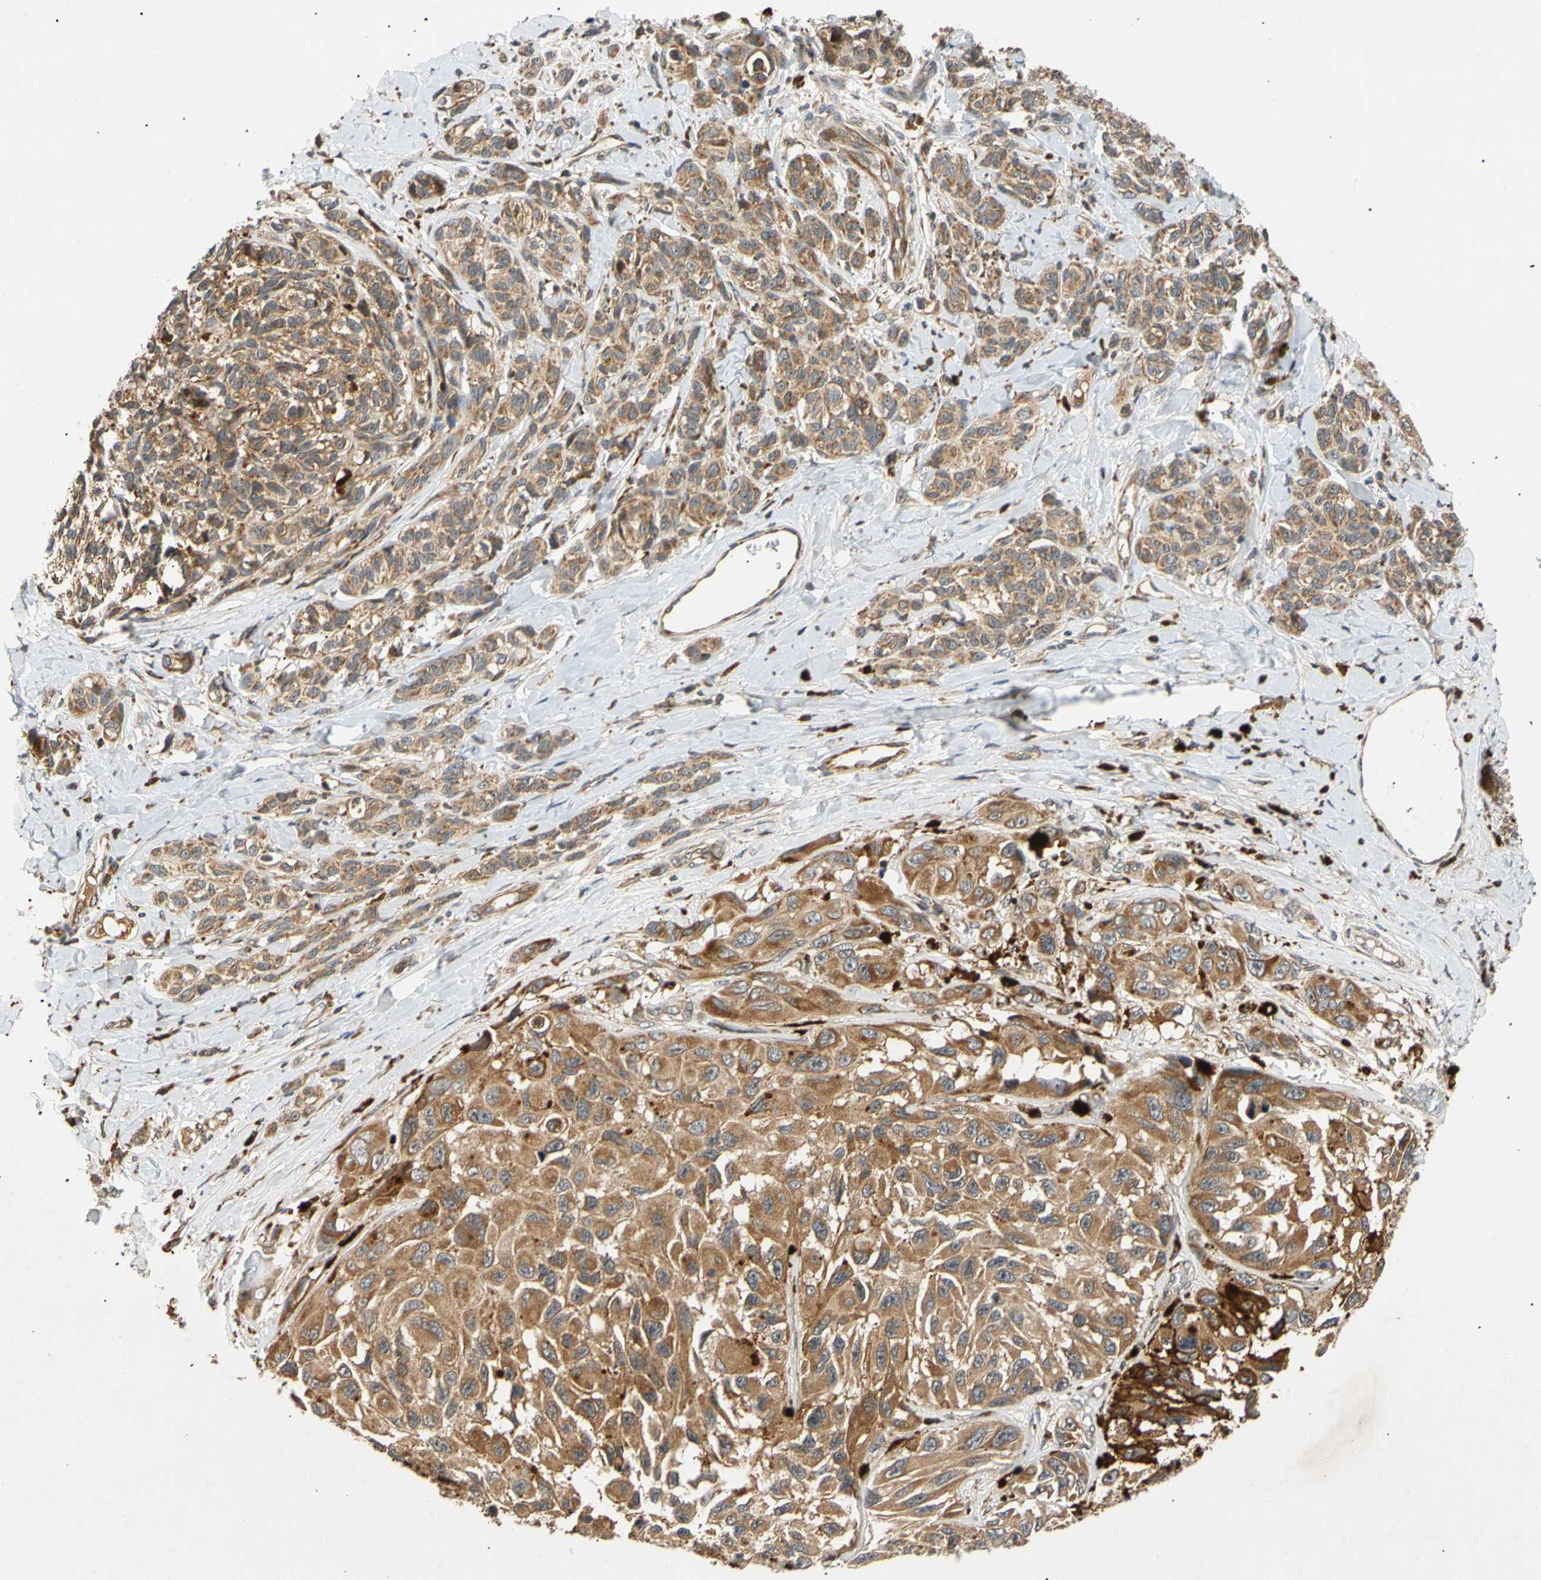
{"staining": {"intensity": "strong", "quantity": ">75%", "location": "cytoplasmic/membranous"}, "tissue": "melanoma", "cell_type": "Tumor cells", "image_type": "cancer", "snomed": [{"axis": "morphology", "description": "Malignant melanoma, NOS"}, {"axis": "topography", "description": "Skin"}], "caption": "High-magnification brightfield microscopy of melanoma stained with DAB (3,3'-diaminobenzidine) (brown) and counterstained with hematoxylin (blue). tumor cells exhibit strong cytoplasmic/membranous positivity is identified in approximately>75% of cells.", "gene": "MRPS22", "patient": {"sex": "female", "age": 73}}